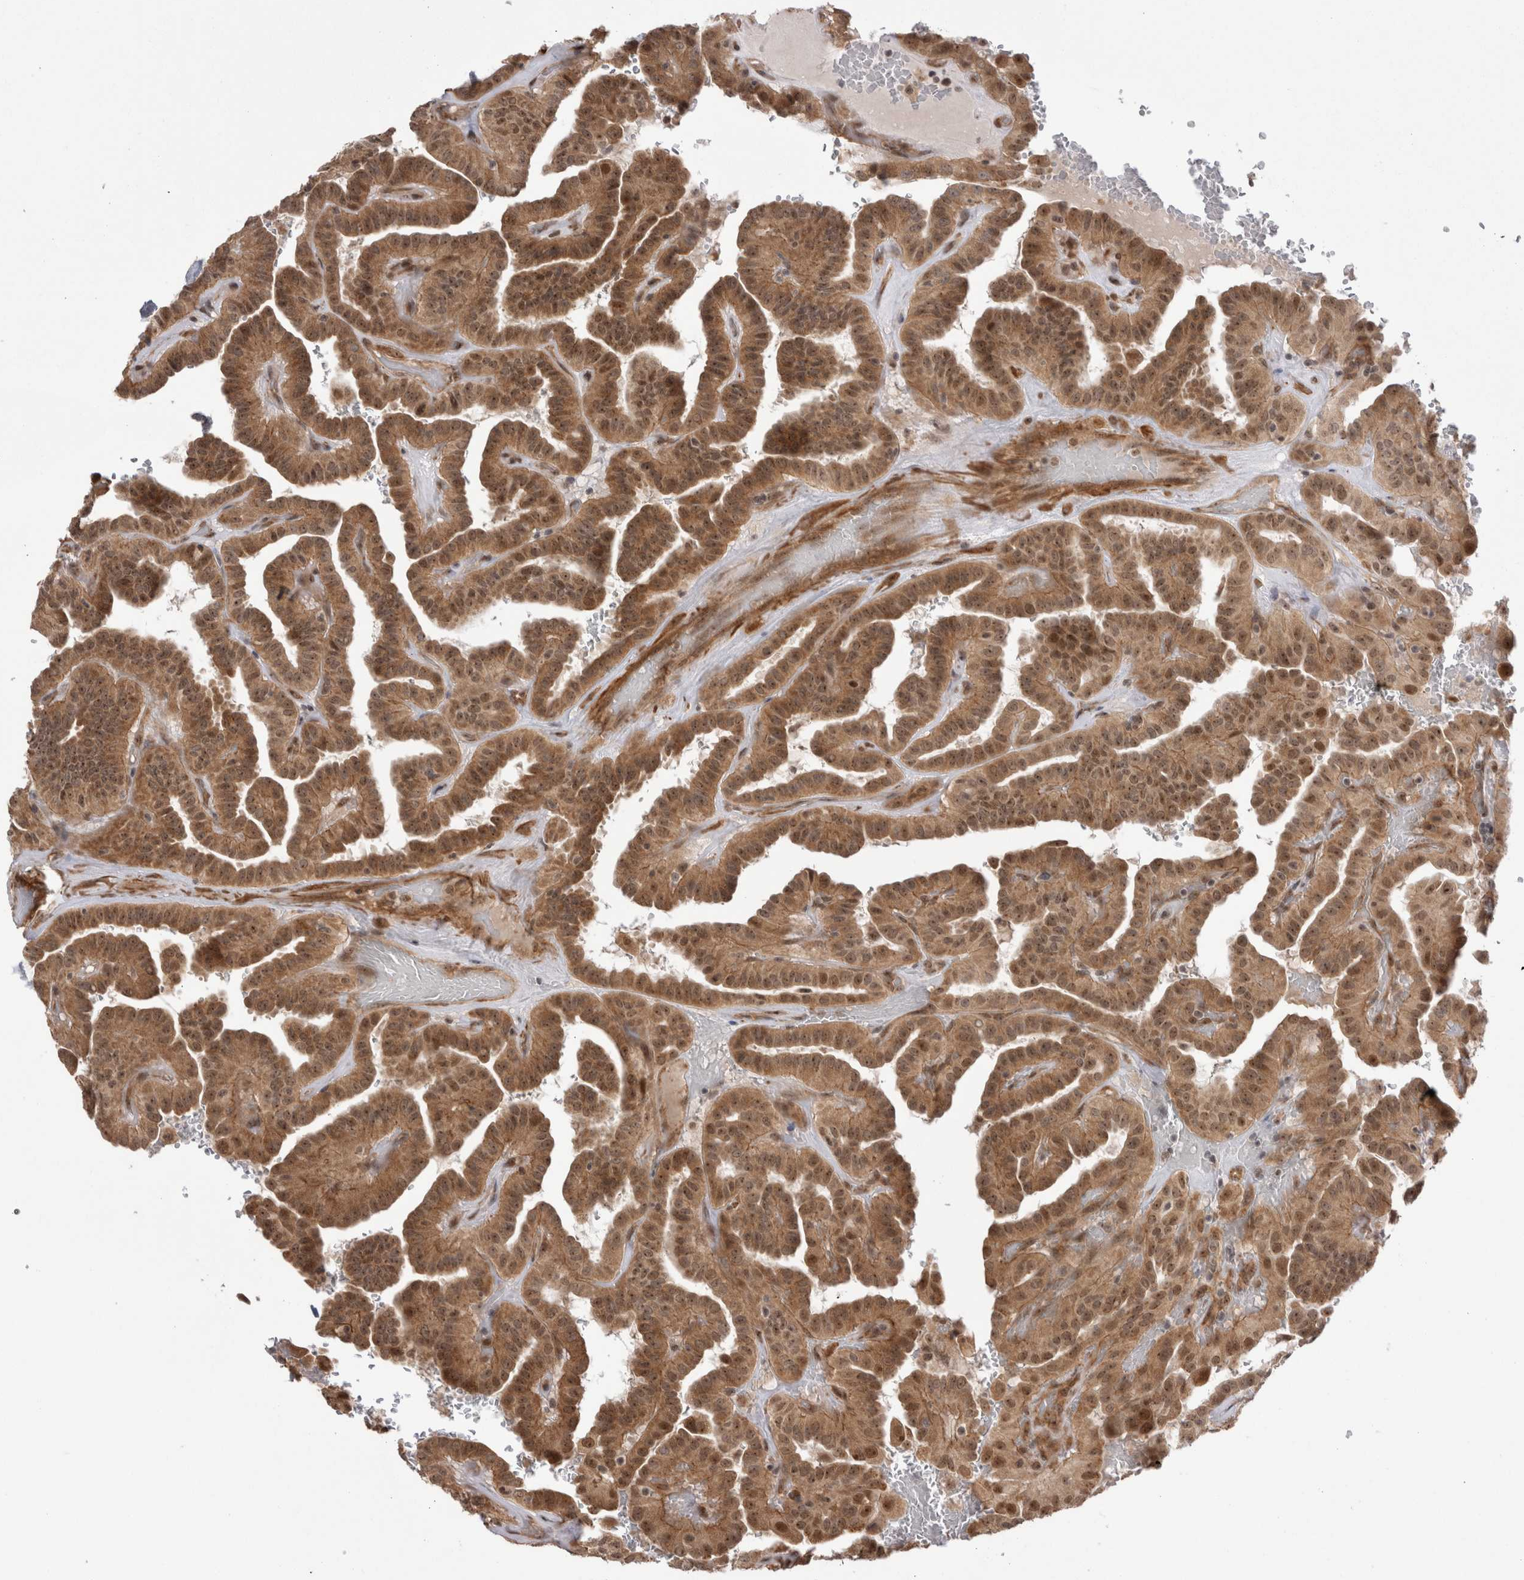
{"staining": {"intensity": "moderate", "quantity": ">75%", "location": "cytoplasmic/membranous,nuclear"}, "tissue": "thyroid cancer", "cell_type": "Tumor cells", "image_type": "cancer", "snomed": [{"axis": "morphology", "description": "Papillary adenocarcinoma, NOS"}, {"axis": "topography", "description": "Thyroid gland"}], "caption": "Immunohistochemical staining of human thyroid papillary adenocarcinoma reveals moderate cytoplasmic/membranous and nuclear protein positivity in approximately >75% of tumor cells.", "gene": "EXOSC4", "patient": {"sex": "male", "age": 77}}